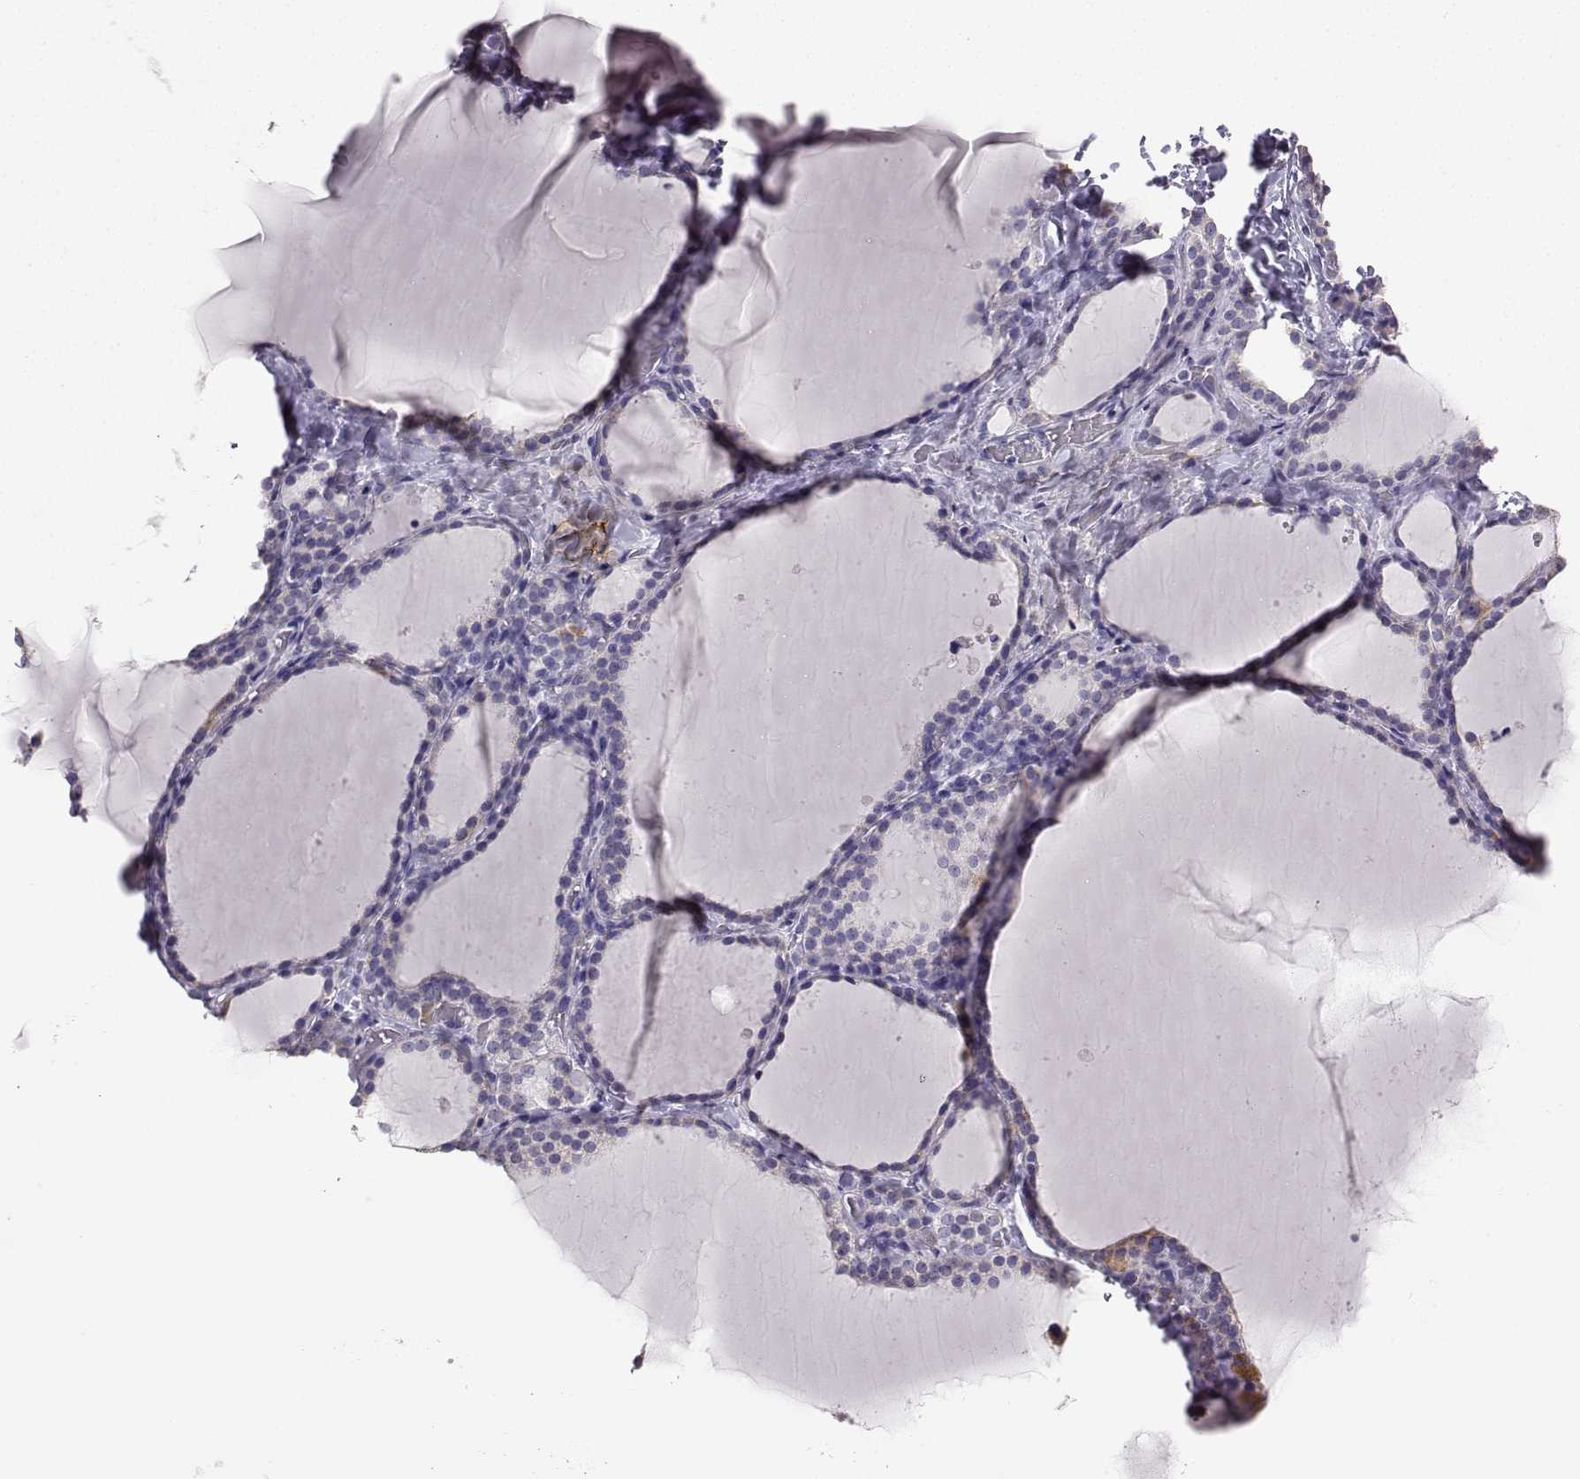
{"staining": {"intensity": "negative", "quantity": "none", "location": "none"}, "tissue": "thyroid gland", "cell_type": "Glandular cells", "image_type": "normal", "snomed": [{"axis": "morphology", "description": "Normal tissue, NOS"}, {"axis": "topography", "description": "Thyroid gland"}], "caption": "DAB immunohistochemical staining of unremarkable thyroid gland demonstrates no significant expression in glandular cells.", "gene": "AVP", "patient": {"sex": "female", "age": 22}}